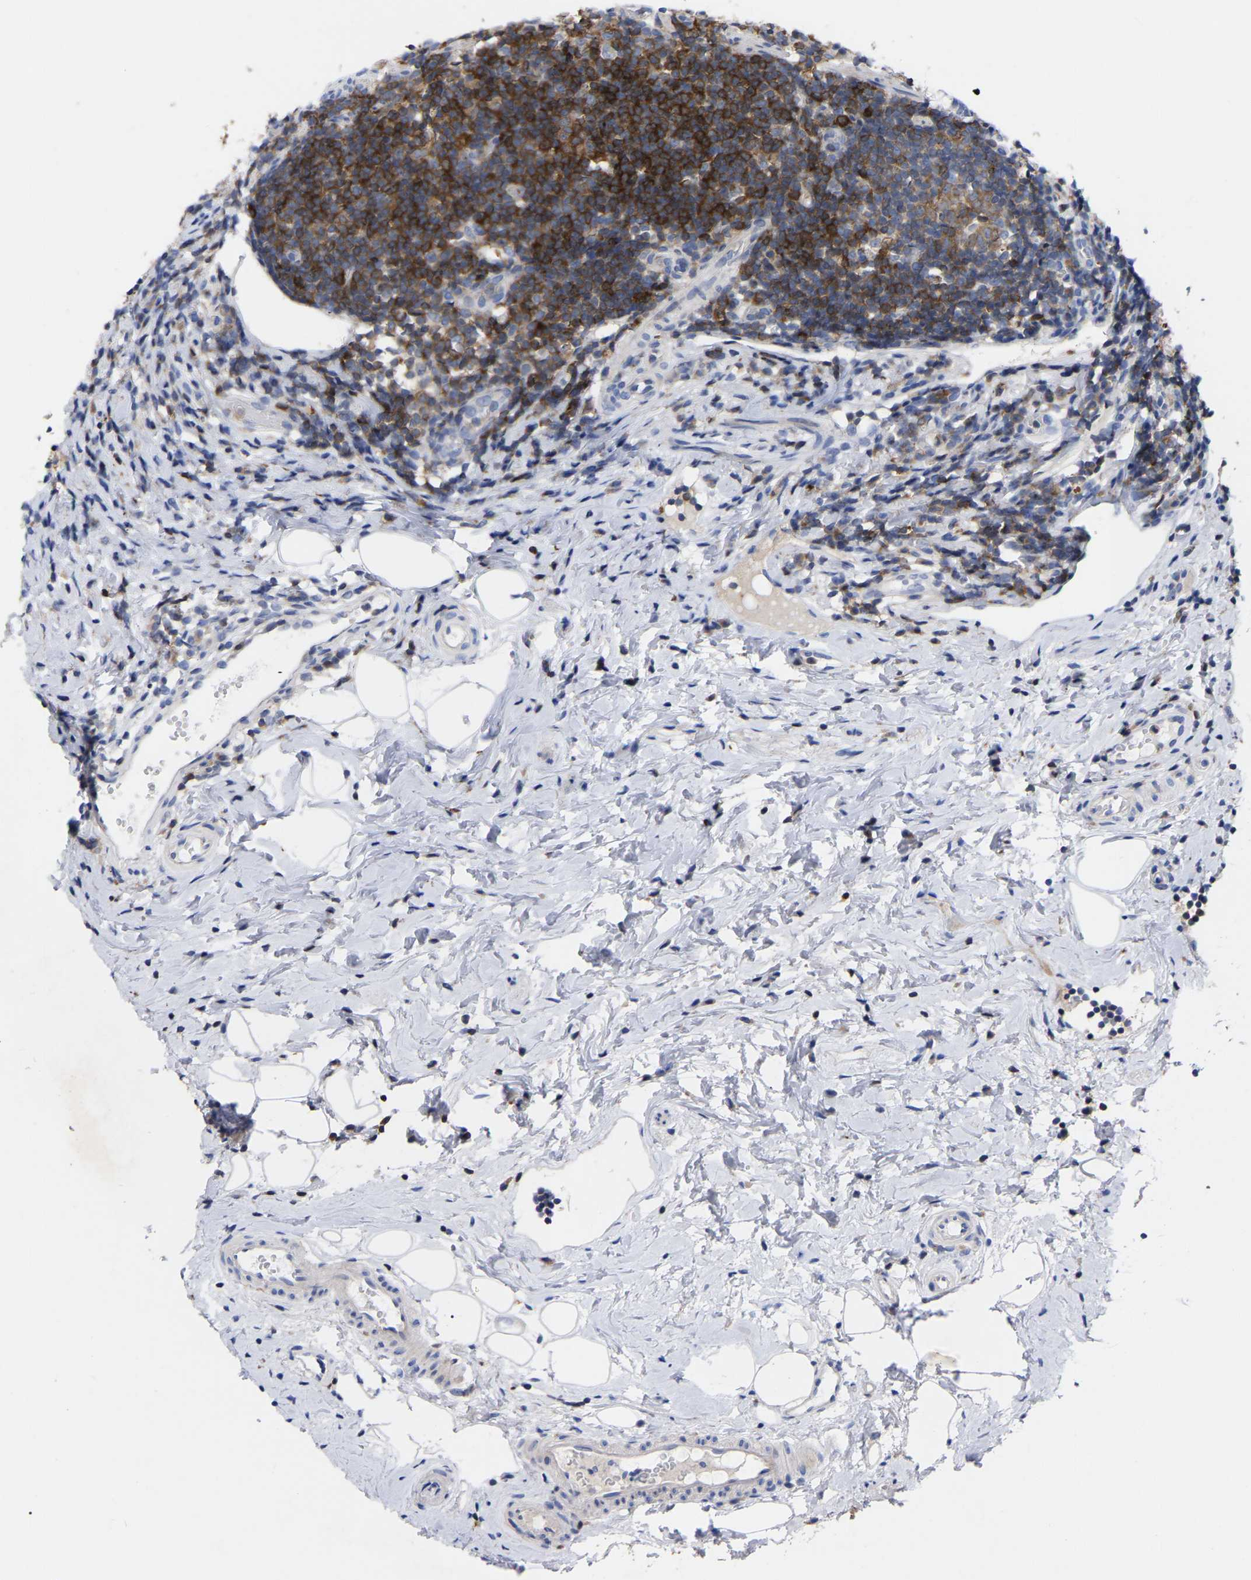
{"staining": {"intensity": "negative", "quantity": "none", "location": "none"}, "tissue": "appendix", "cell_type": "Glandular cells", "image_type": "normal", "snomed": [{"axis": "morphology", "description": "Normal tissue, NOS"}, {"axis": "topography", "description": "Appendix"}], "caption": "IHC of normal human appendix demonstrates no positivity in glandular cells. The staining was performed using DAB to visualize the protein expression in brown, while the nuclei were stained in blue with hematoxylin (Magnification: 20x).", "gene": "PTPN7", "patient": {"sex": "female", "age": 20}}